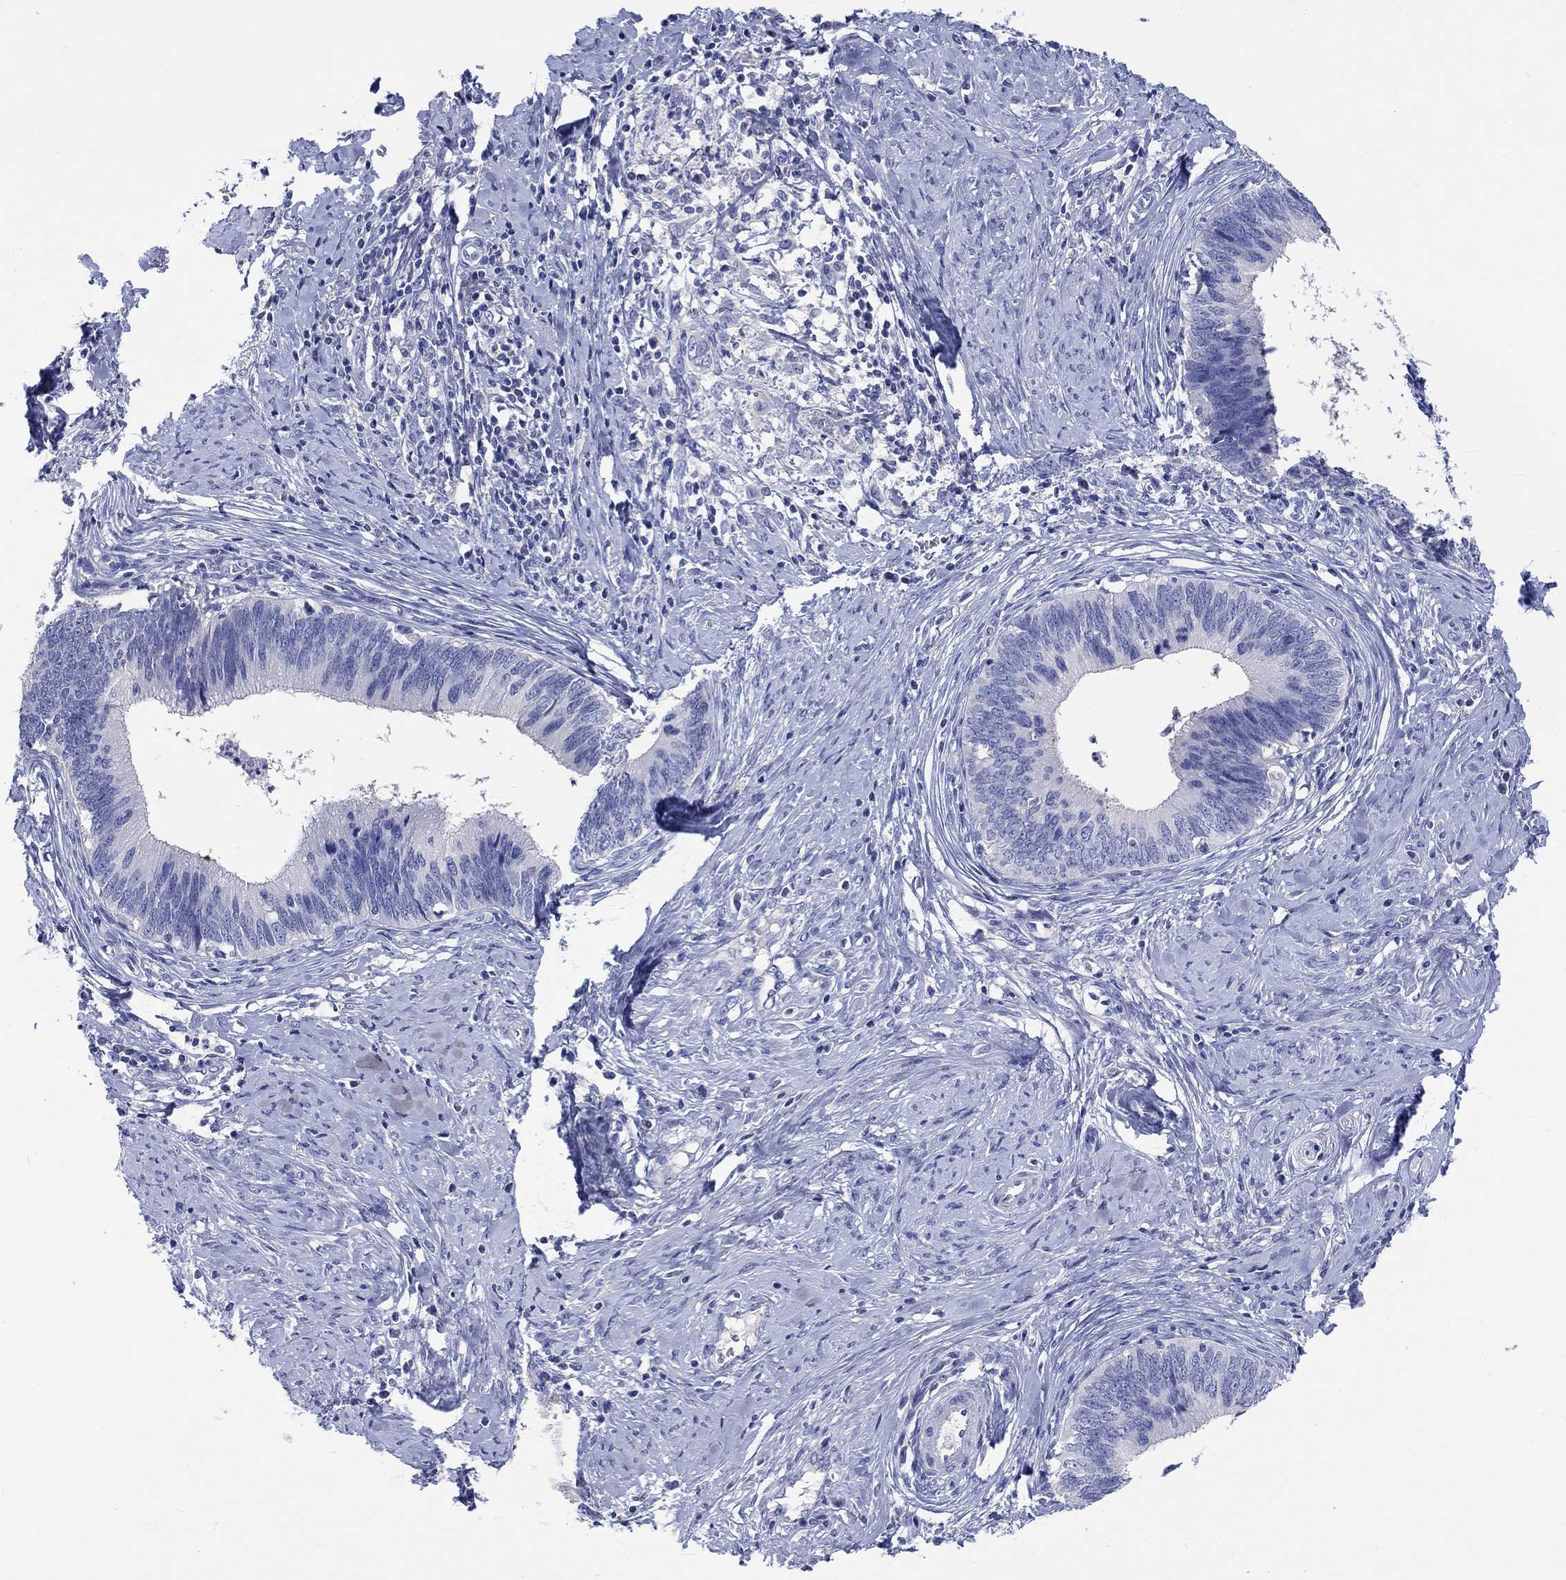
{"staining": {"intensity": "negative", "quantity": "none", "location": "none"}, "tissue": "cervical cancer", "cell_type": "Tumor cells", "image_type": "cancer", "snomed": [{"axis": "morphology", "description": "Adenocarcinoma, NOS"}, {"axis": "topography", "description": "Cervix"}], "caption": "DAB immunohistochemical staining of human cervical cancer (adenocarcinoma) displays no significant staining in tumor cells. Brightfield microscopy of immunohistochemistry stained with DAB (brown) and hematoxylin (blue), captured at high magnification.", "gene": "TOMM20L", "patient": {"sex": "female", "age": 42}}